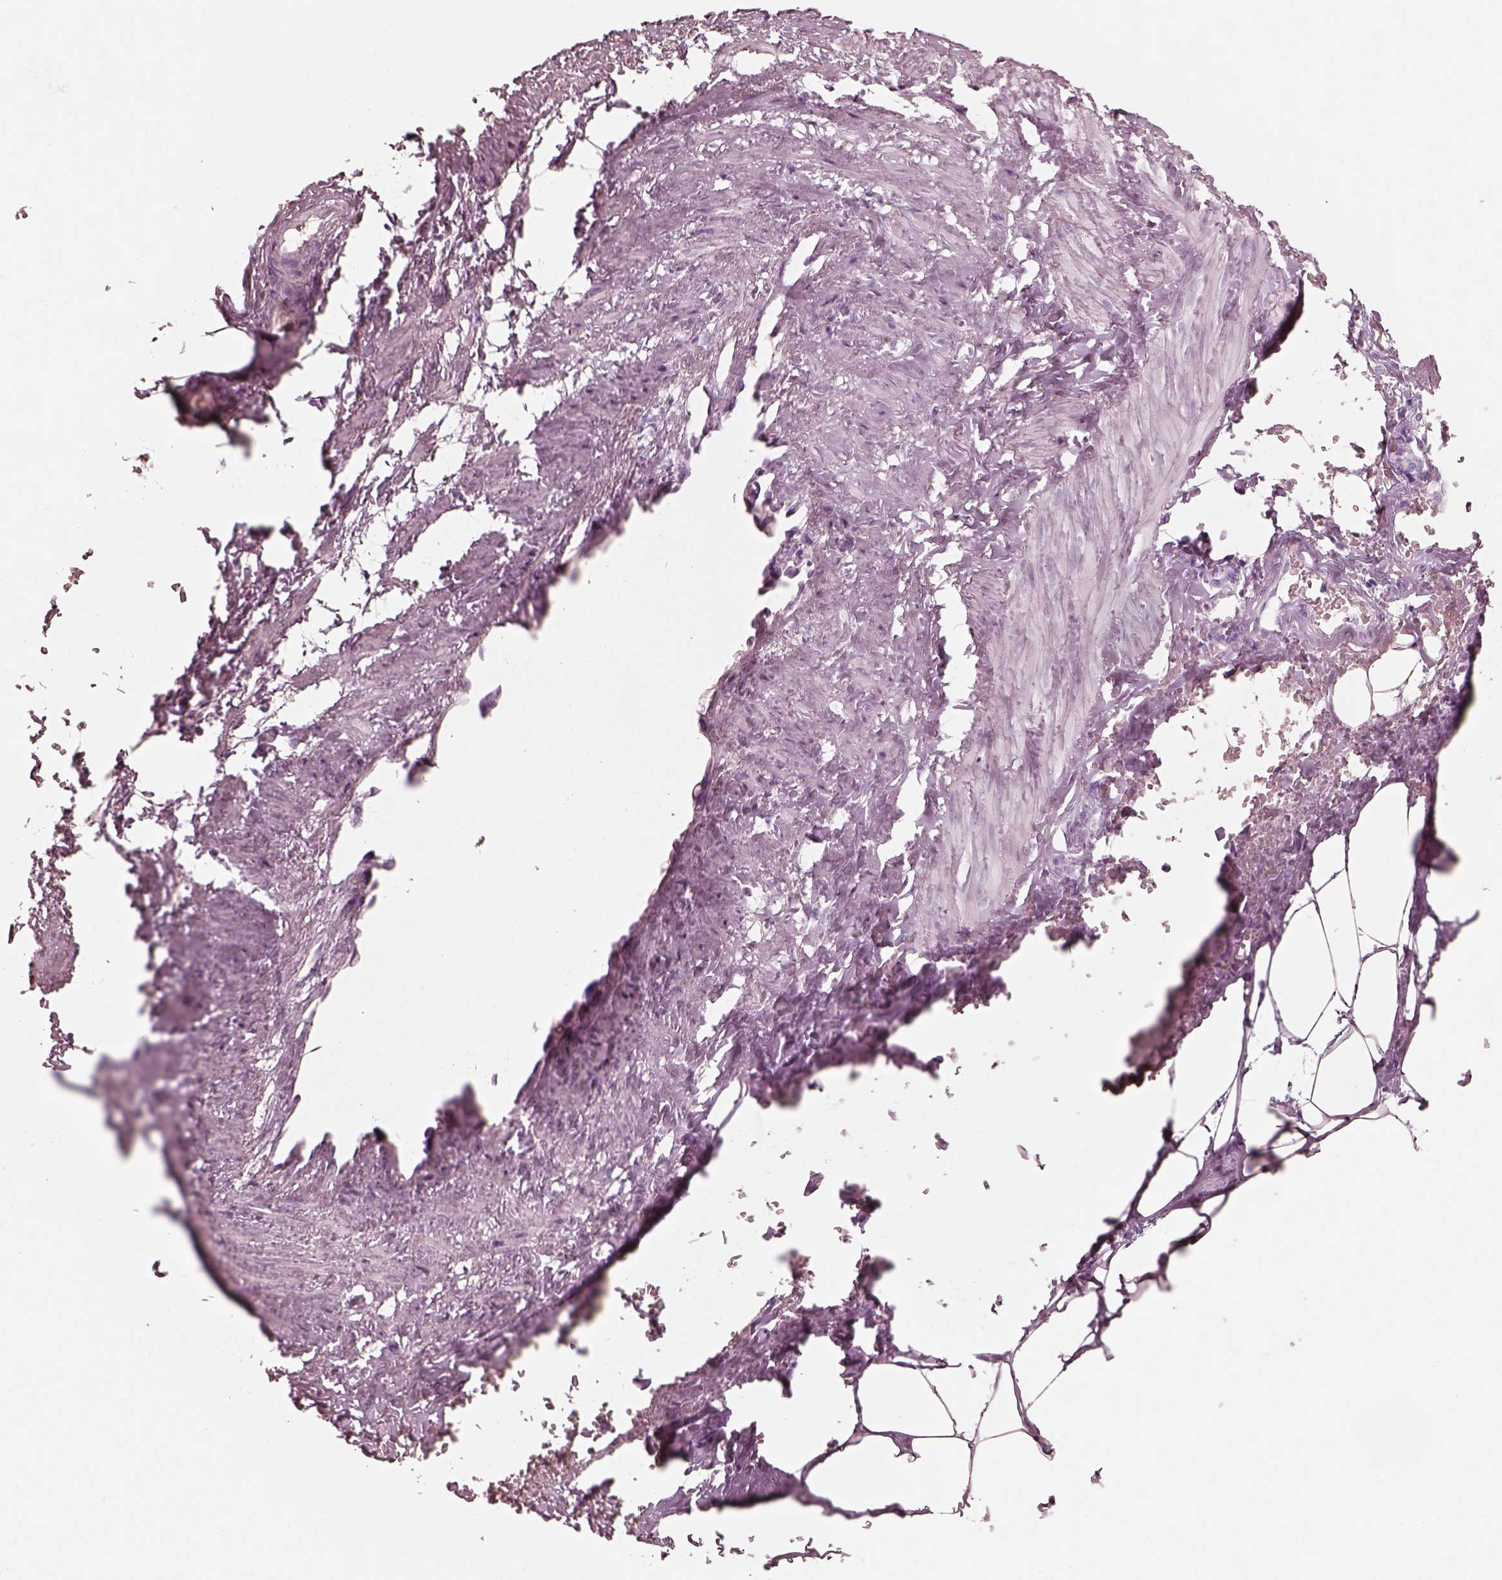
{"staining": {"intensity": "negative", "quantity": "none", "location": "none"}, "tissue": "adipose tissue", "cell_type": "Adipocytes", "image_type": "normal", "snomed": [{"axis": "morphology", "description": "Normal tissue, NOS"}, {"axis": "topography", "description": "Prostate"}, {"axis": "topography", "description": "Peripheral nerve tissue"}], "caption": "An image of adipose tissue stained for a protein demonstrates no brown staining in adipocytes. (Brightfield microscopy of DAB (3,3'-diaminobenzidine) immunohistochemistry (IHC) at high magnification).", "gene": "PON3", "patient": {"sex": "male", "age": 55}}